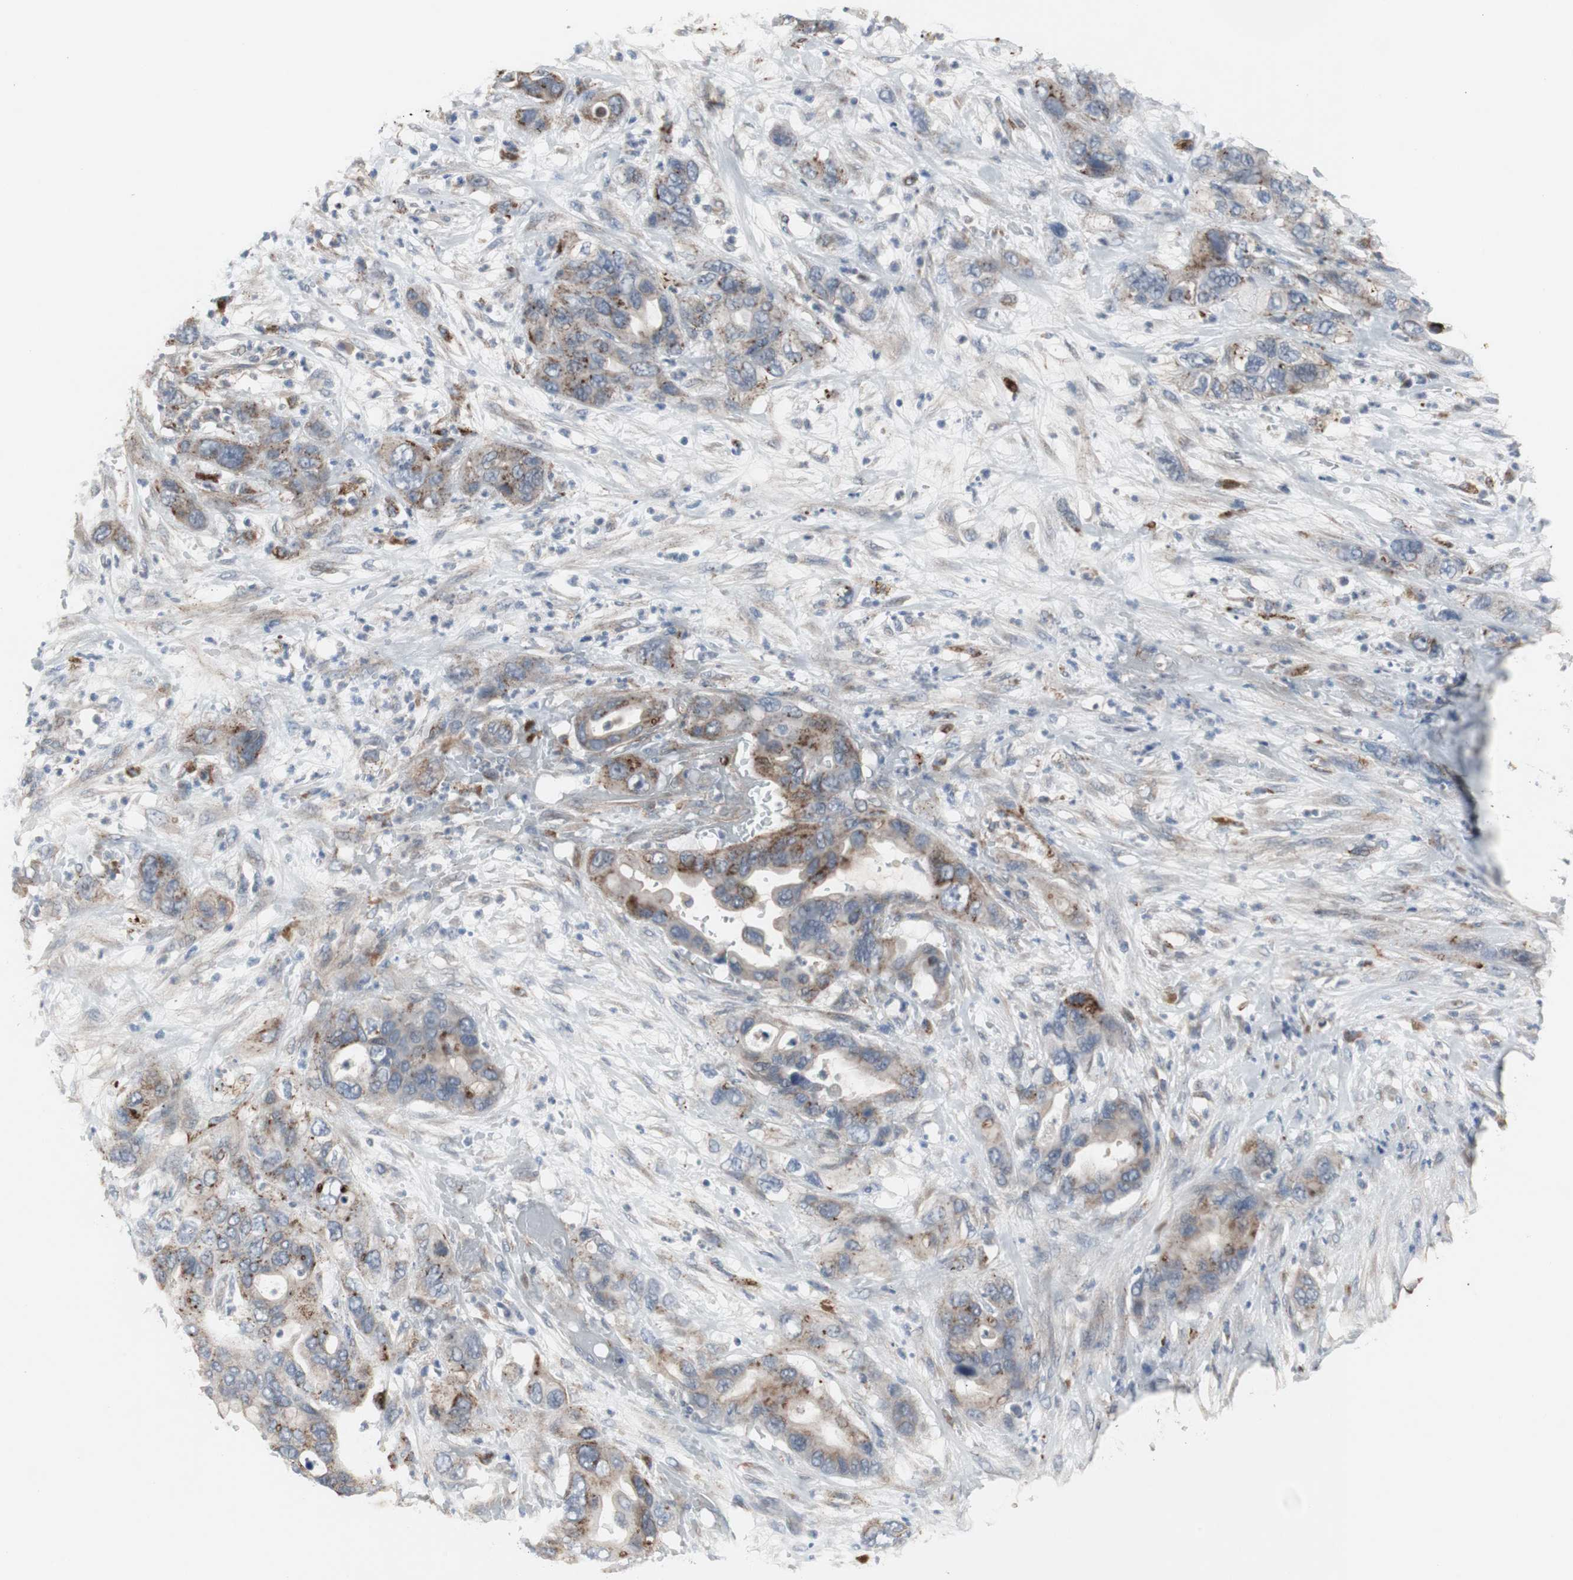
{"staining": {"intensity": "strong", "quantity": "25%-75%", "location": "cytoplasmic/membranous"}, "tissue": "pancreatic cancer", "cell_type": "Tumor cells", "image_type": "cancer", "snomed": [{"axis": "morphology", "description": "Adenocarcinoma, NOS"}, {"axis": "topography", "description": "Pancreas"}], "caption": "Pancreatic cancer (adenocarcinoma) was stained to show a protein in brown. There is high levels of strong cytoplasmic/membranous expression in approximately 25%-75% of tumor cells.", "gene": "GBA1", "patient": {"sex": "female", "age": 71}}